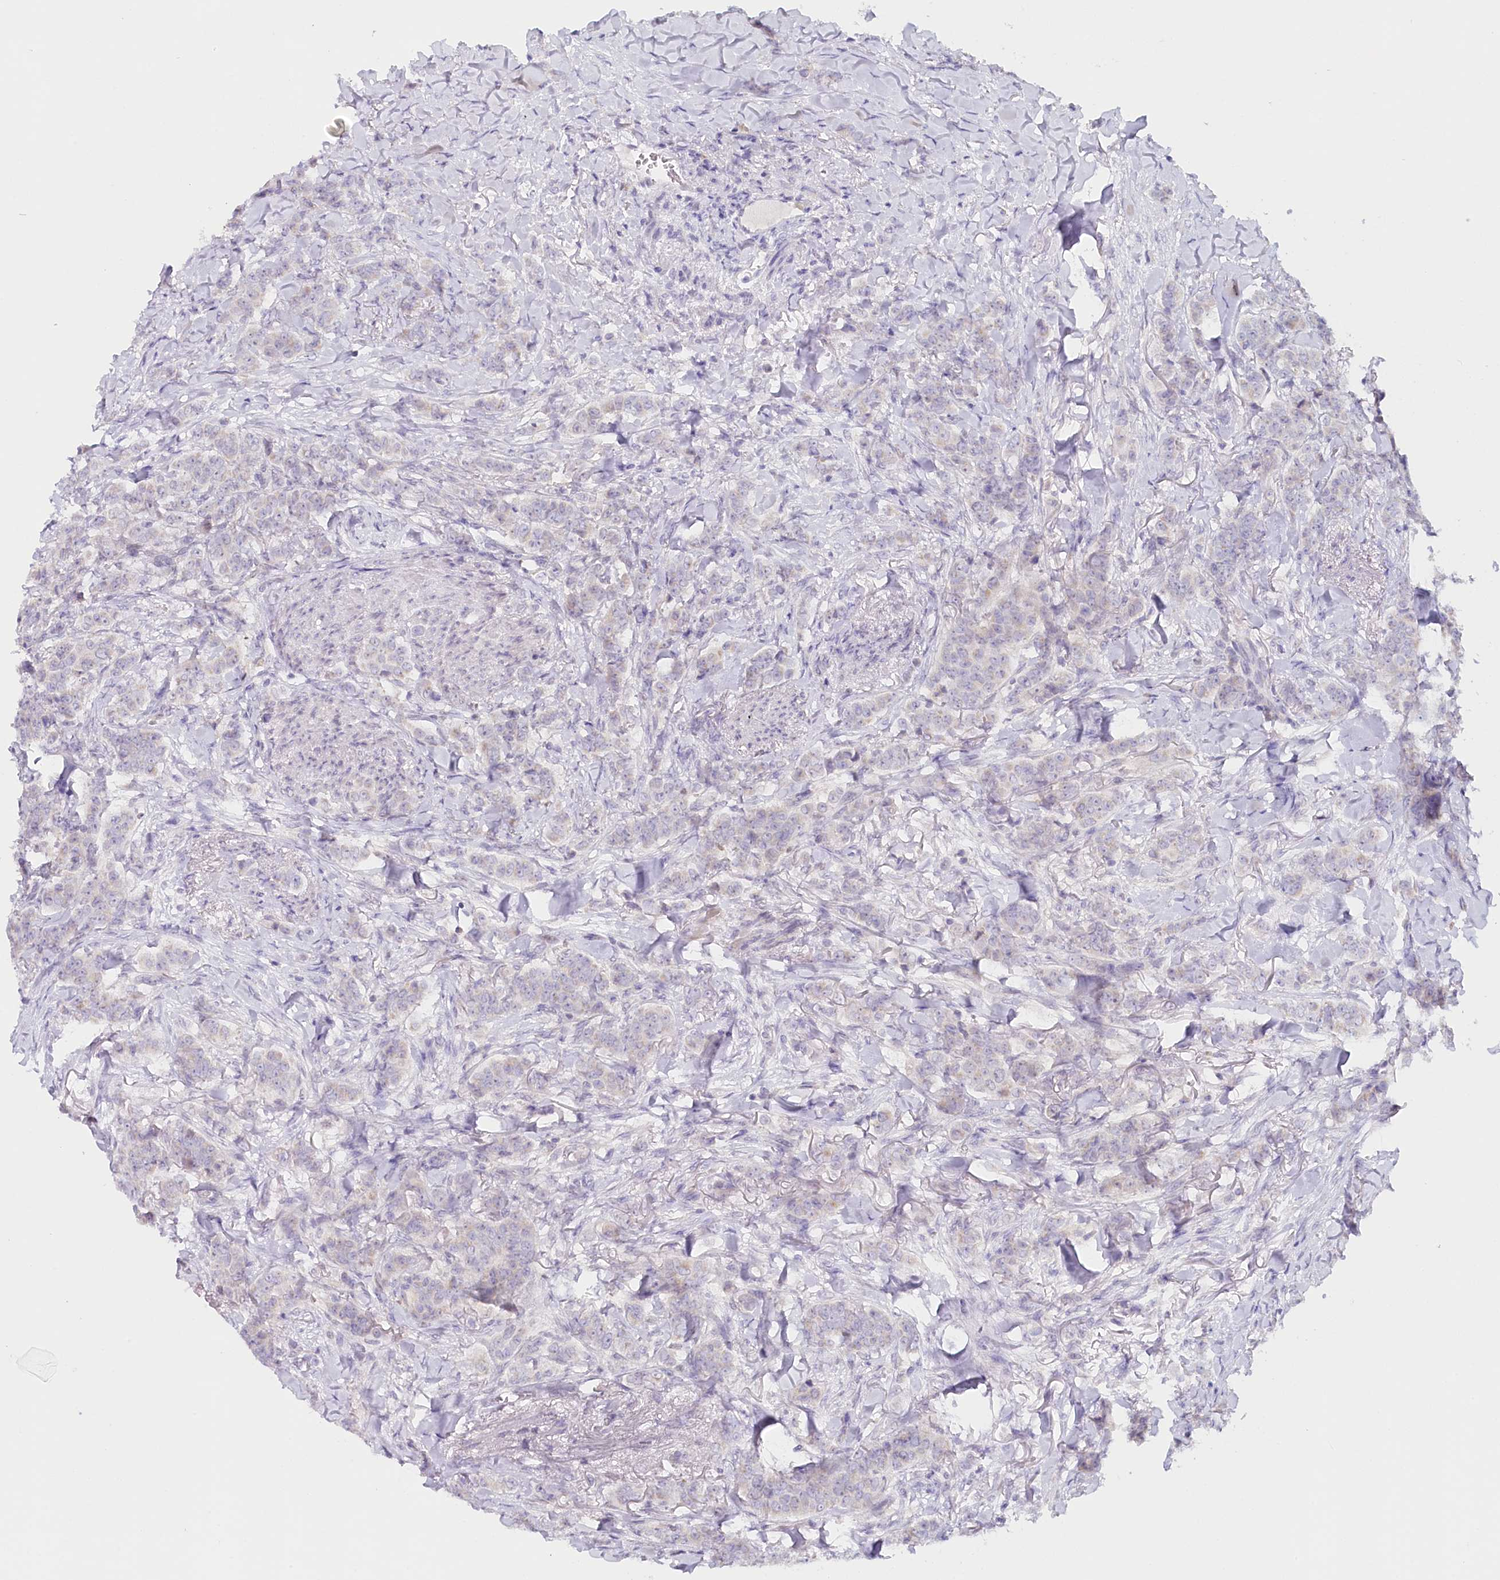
{"staining": {"intensity": "negative", "quantity": "none", "location": "none"}, "tissue": "breast cancer", "cell_type": "Tumor cells", "image_type": "cancer", "snomed": [{"axis": "morphology", "description": "Duct carcinoma"}, {"axis": "topography", "description": "Breast"}], "caption": "The image displays no staining of tumor cells in invasive ductal carcinoma (breast). (Stains: DAB immunohistochemistry (IHC) with hematoxylin counter stain, Microscopy: brightfield microscopy at high magnification).", "gene": "PSAPL1", "patient": {"sex": "female", "age": 40}}